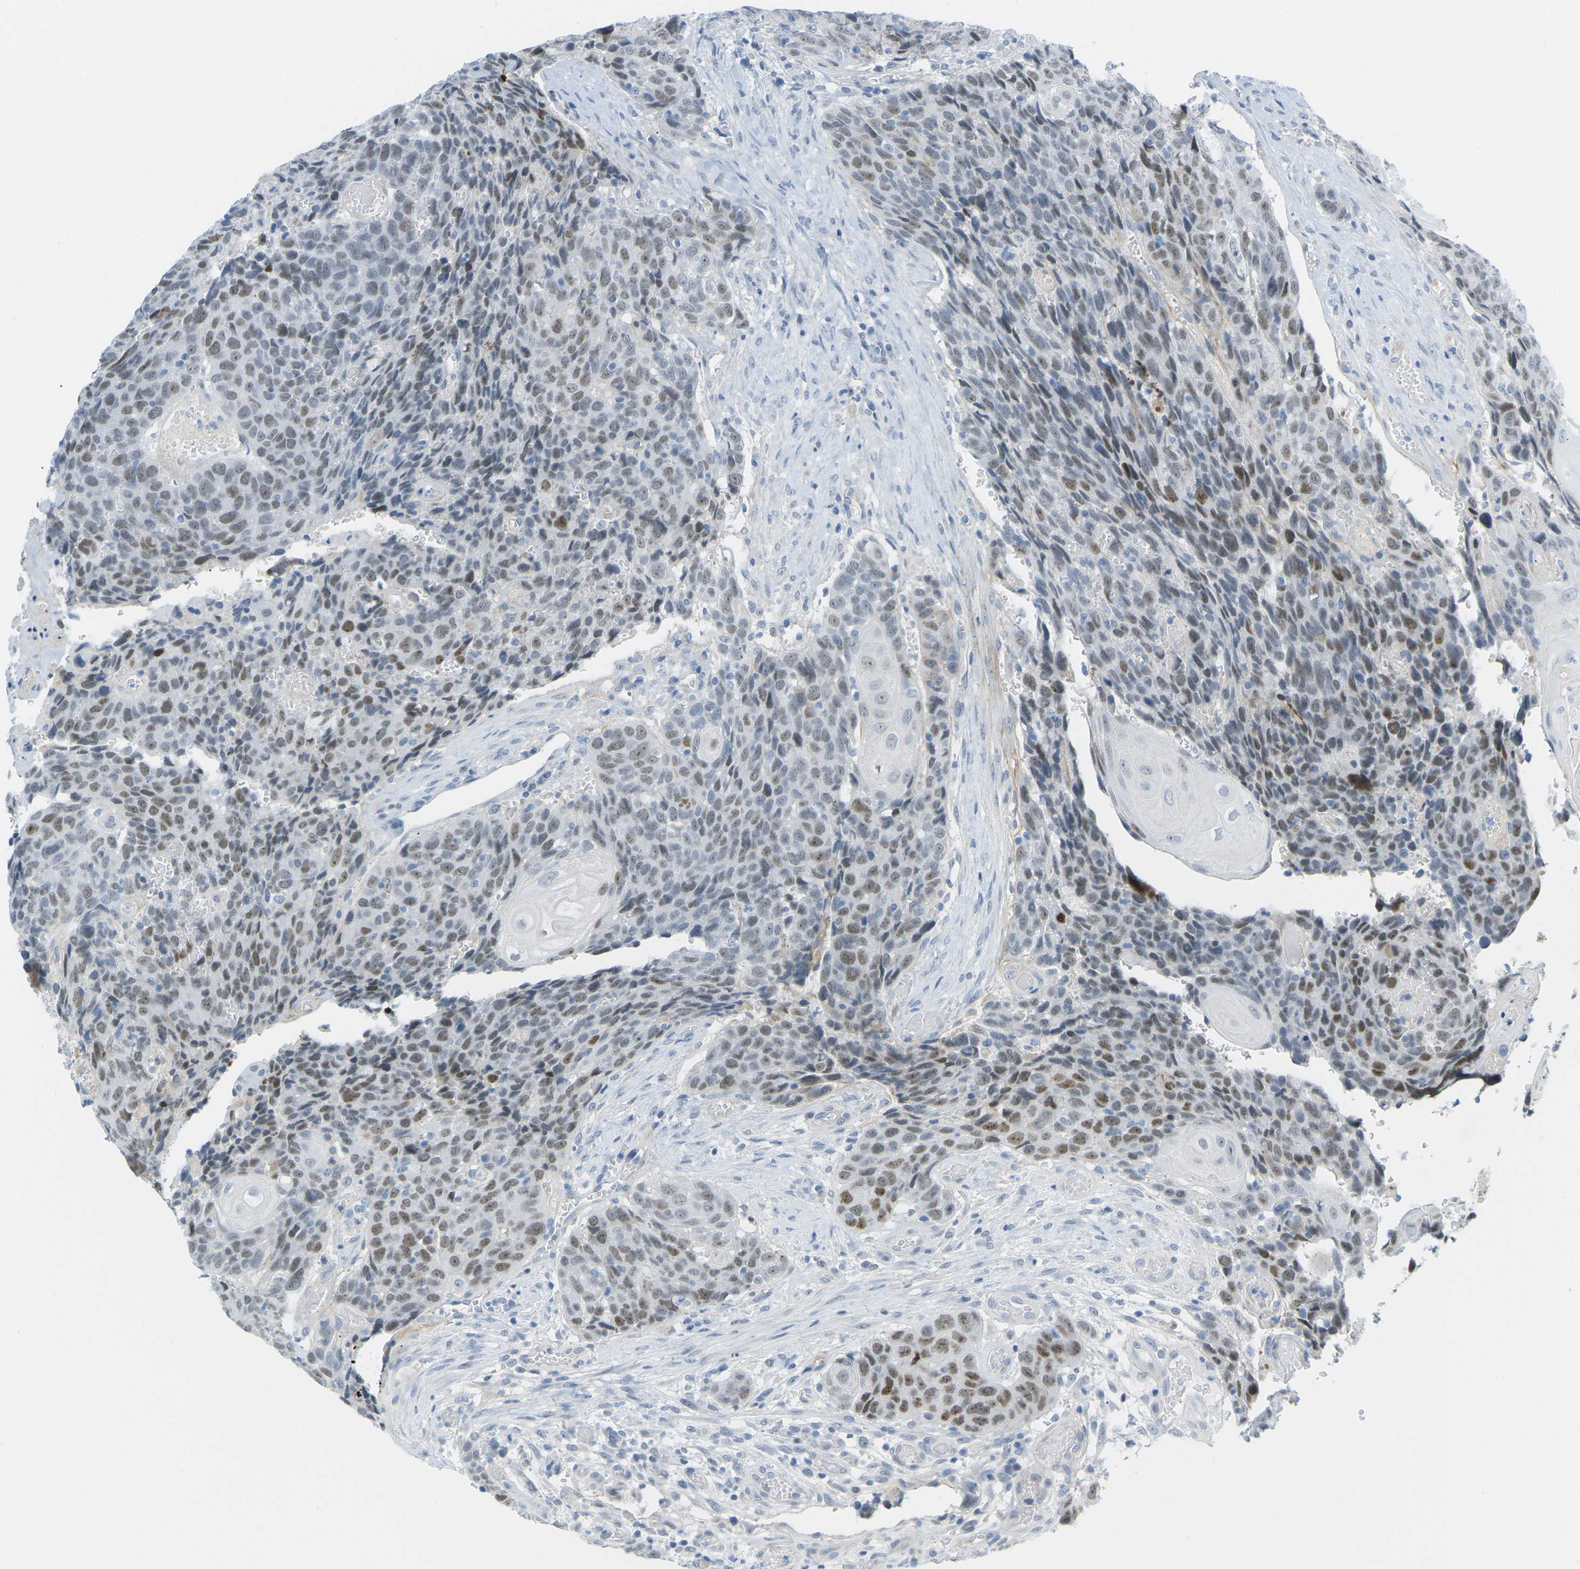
{"staining": {"intensity": "moderate", "quantity": "25%-75%", "location": "nuclear"}, "tissue": "head and neck cancer", "cell_type": "Tumor cells", "image_type": "cancer", "snomed": [{"axis": "morphology", "description": "Squamous cell carcinoma, NOS"}, {"axis": "topography", "description": "Head-Neck"}], "caption": "Head and neck cancer stained for a protein demonstrates moderate nuclear positivity in tumor cells.", "gene": "HLTF", "patient": {"sex": "male", "age": 66}}